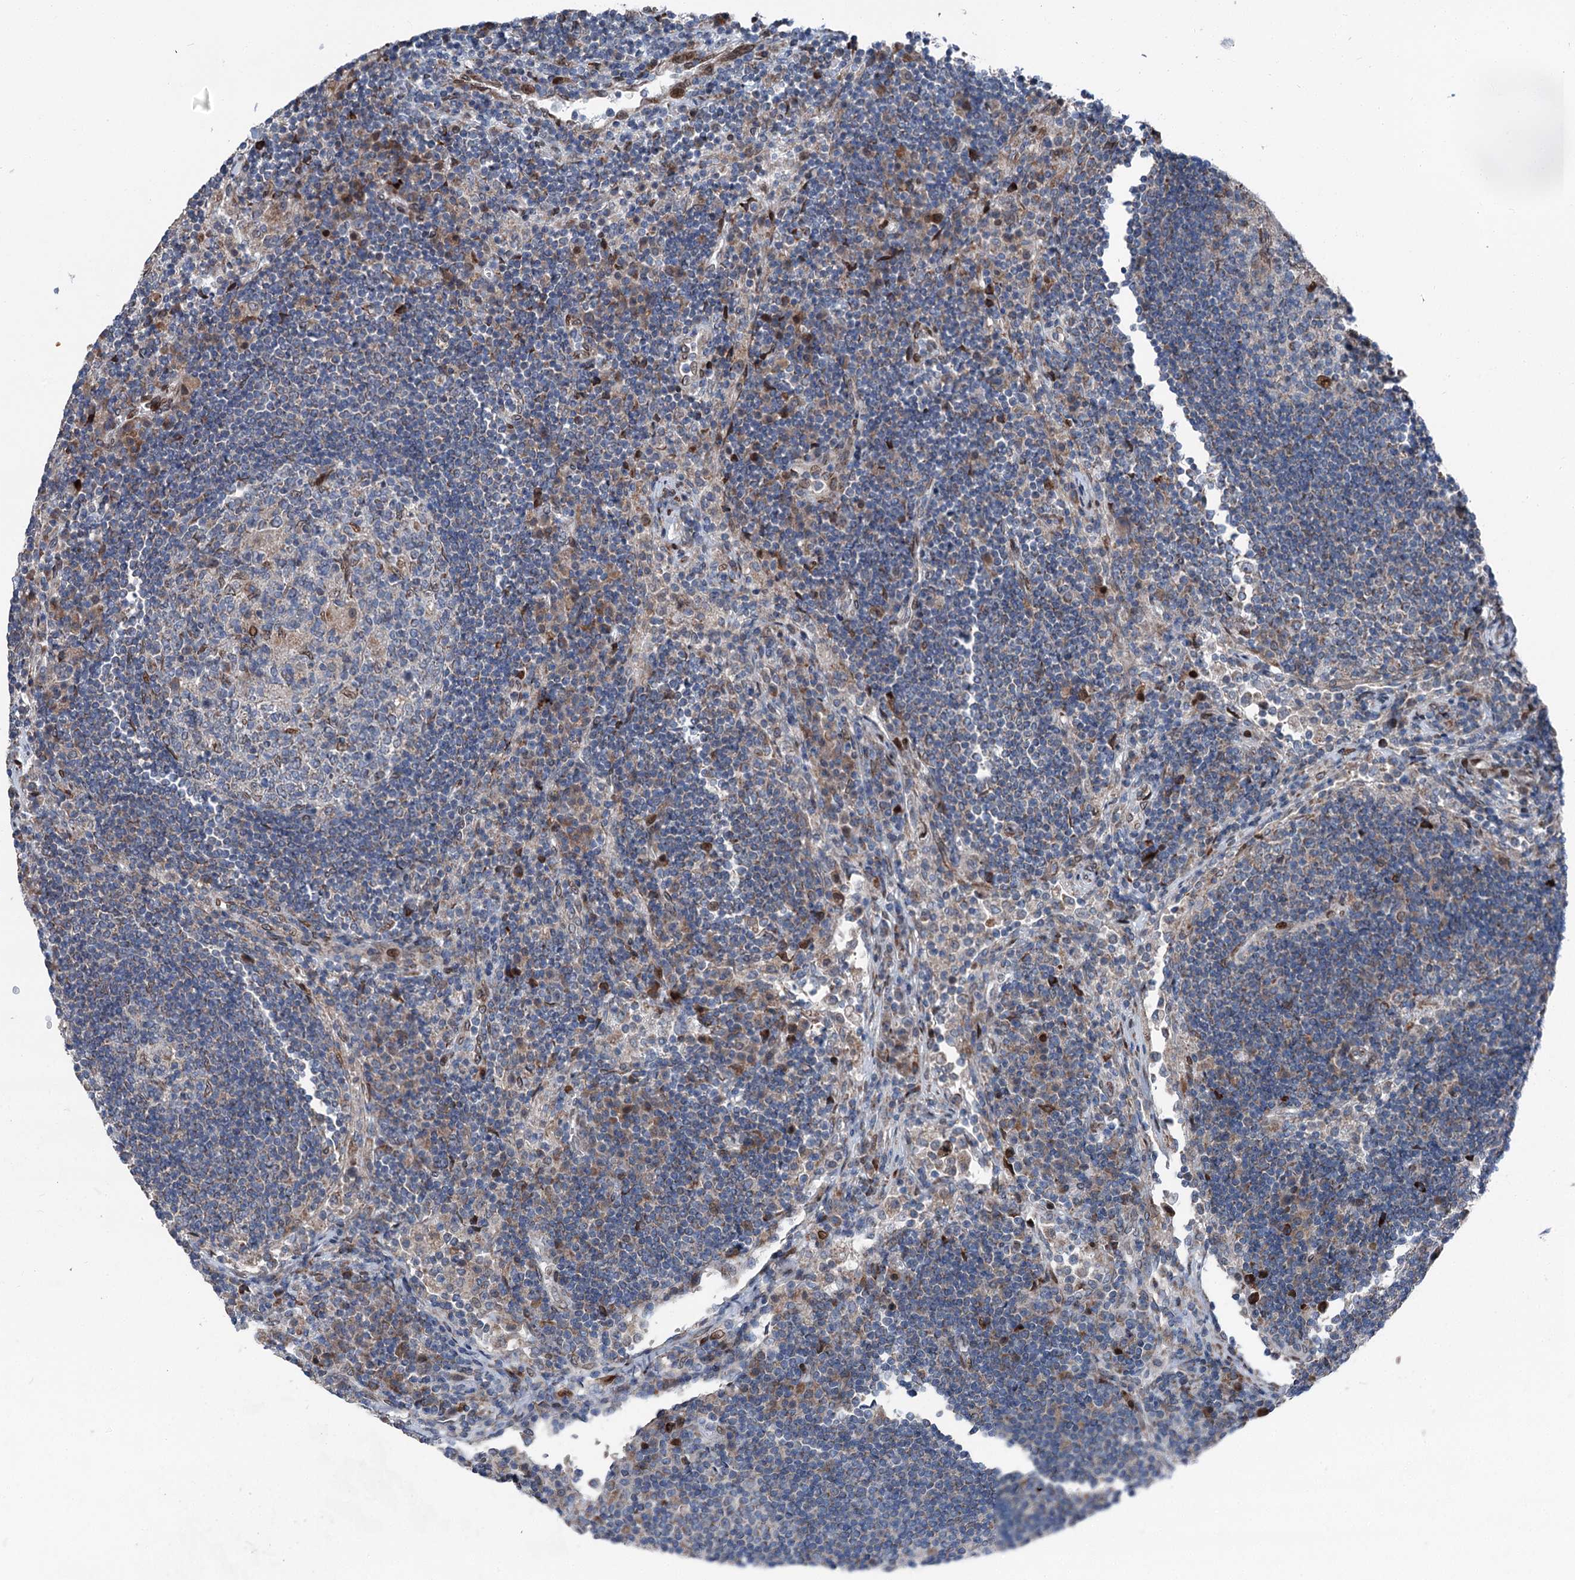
{"staining": {"intensity": "negative", "quantity": "none", "location": "none"}, "tissue": "lymph node", "cell_type": "Germinal center cells", "image_type": "normal", "snomed": [{"axis": "morphology", "description": "Normal tissue, NOS"}, {"axis": "topography", "description": "Lymph node"}], "caption": "IHC micrograph of normal lymph node: human lymph node stained with DAB (3,3'-diaminobenzidine) exhibits no significant protein staining in germinal center cells.", "gene": "MRPL14", "patient": {"sex": "female", "age": 53}}